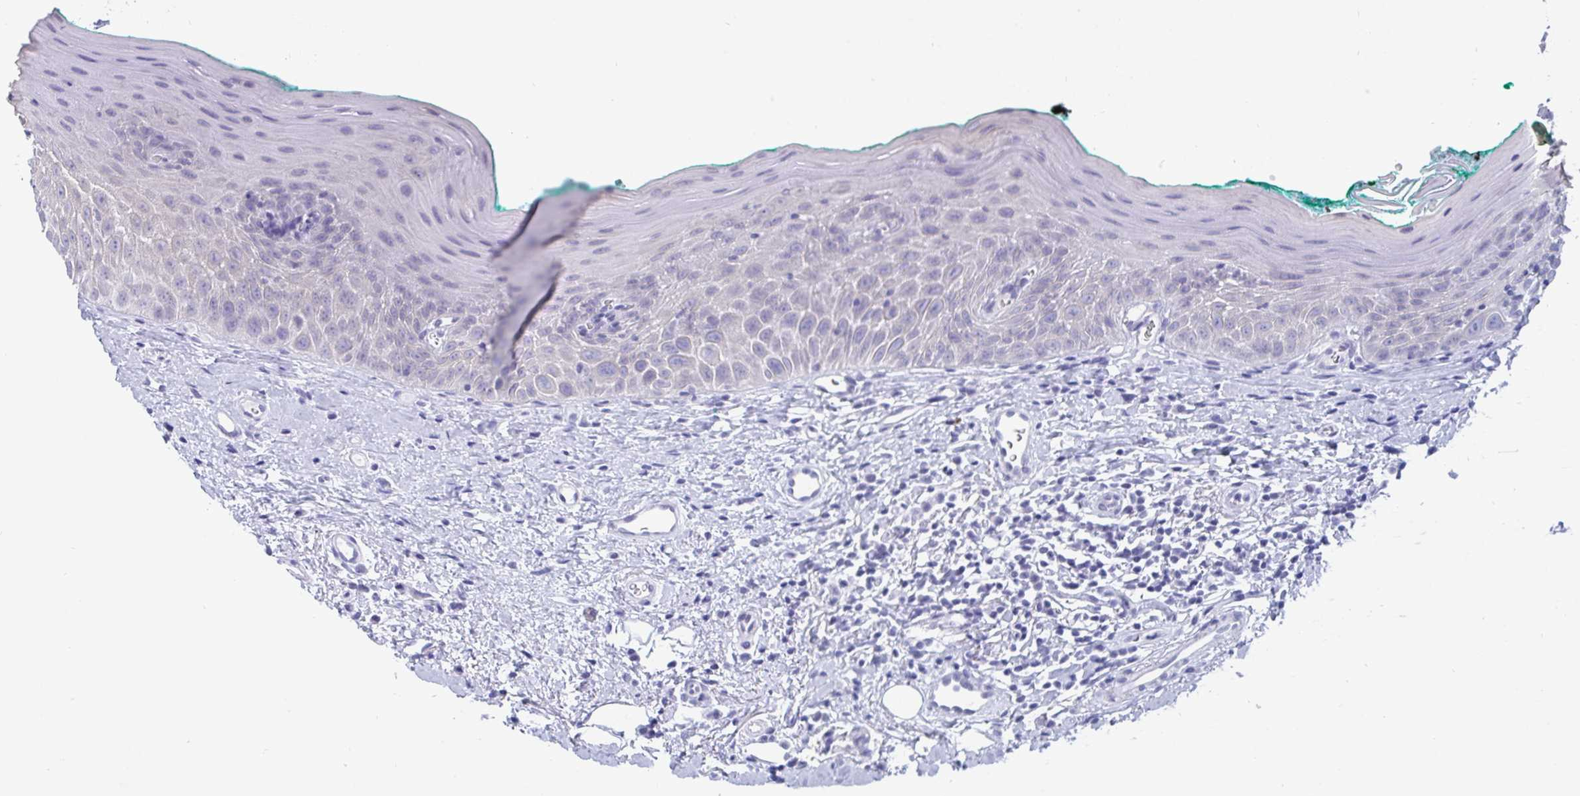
{"staining": {"intensity": "negative", "quantity": "none", "location": "none"}, "tissue": "oral mucosa", "cell_type": "Squamous epithelial cells", "image_type": "normal", "snomed": [{"axis": "morphology", "description": "Normal tissue, NOS"}, {"axis": "topography", "description": "Oral tissue"}, {"axis": "topography", "description": "Tounge, NOS"}], "caption": "Squamous epithelial cells are negative for brown protein staining in normal oral mucosa. Brightfield microscopy of immunohistochemistry stained with DAB (brown) and hematoxylin (blue), captured at high magnification.", "gene": "CDX4", "patient": {"sex": "male", "age": 83}}